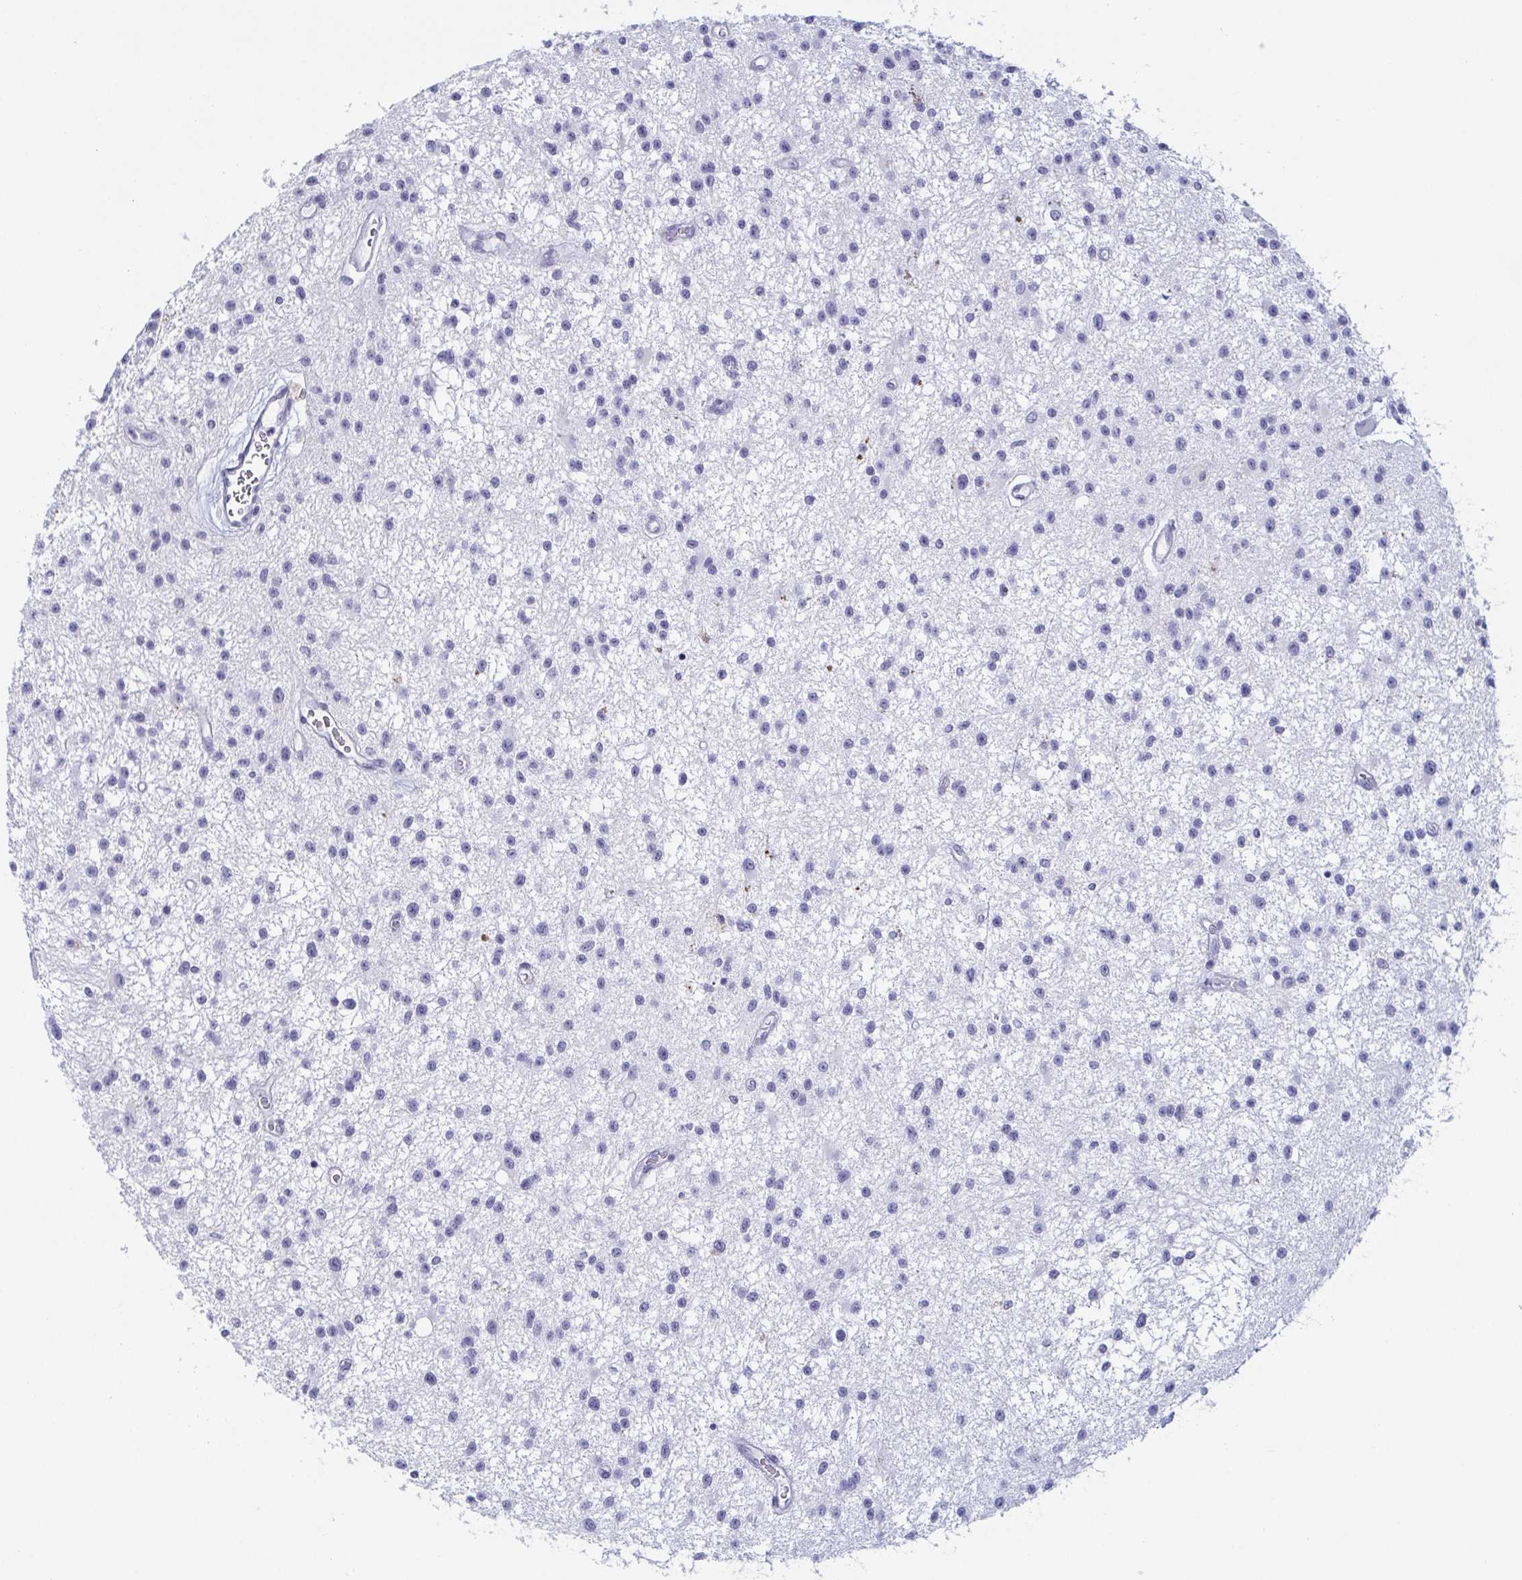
{"staining": {"intensity": "negative", "quantity": "none", "location": "none"}, "tissue": "glioma", "cell_type": "Tumor cells", "image_type": "cancer", "snomed": [{"axis": "morphology", "description": "Glioma, malignant, Low grade"}, {"axis": "topography", "description": "Brain"}], "caption": "Glioma was stained to show a protein in brown. There is no significant staining in tumor cells.", "gene": "REG4", "patient": {"sex": "male", "age": 43}}